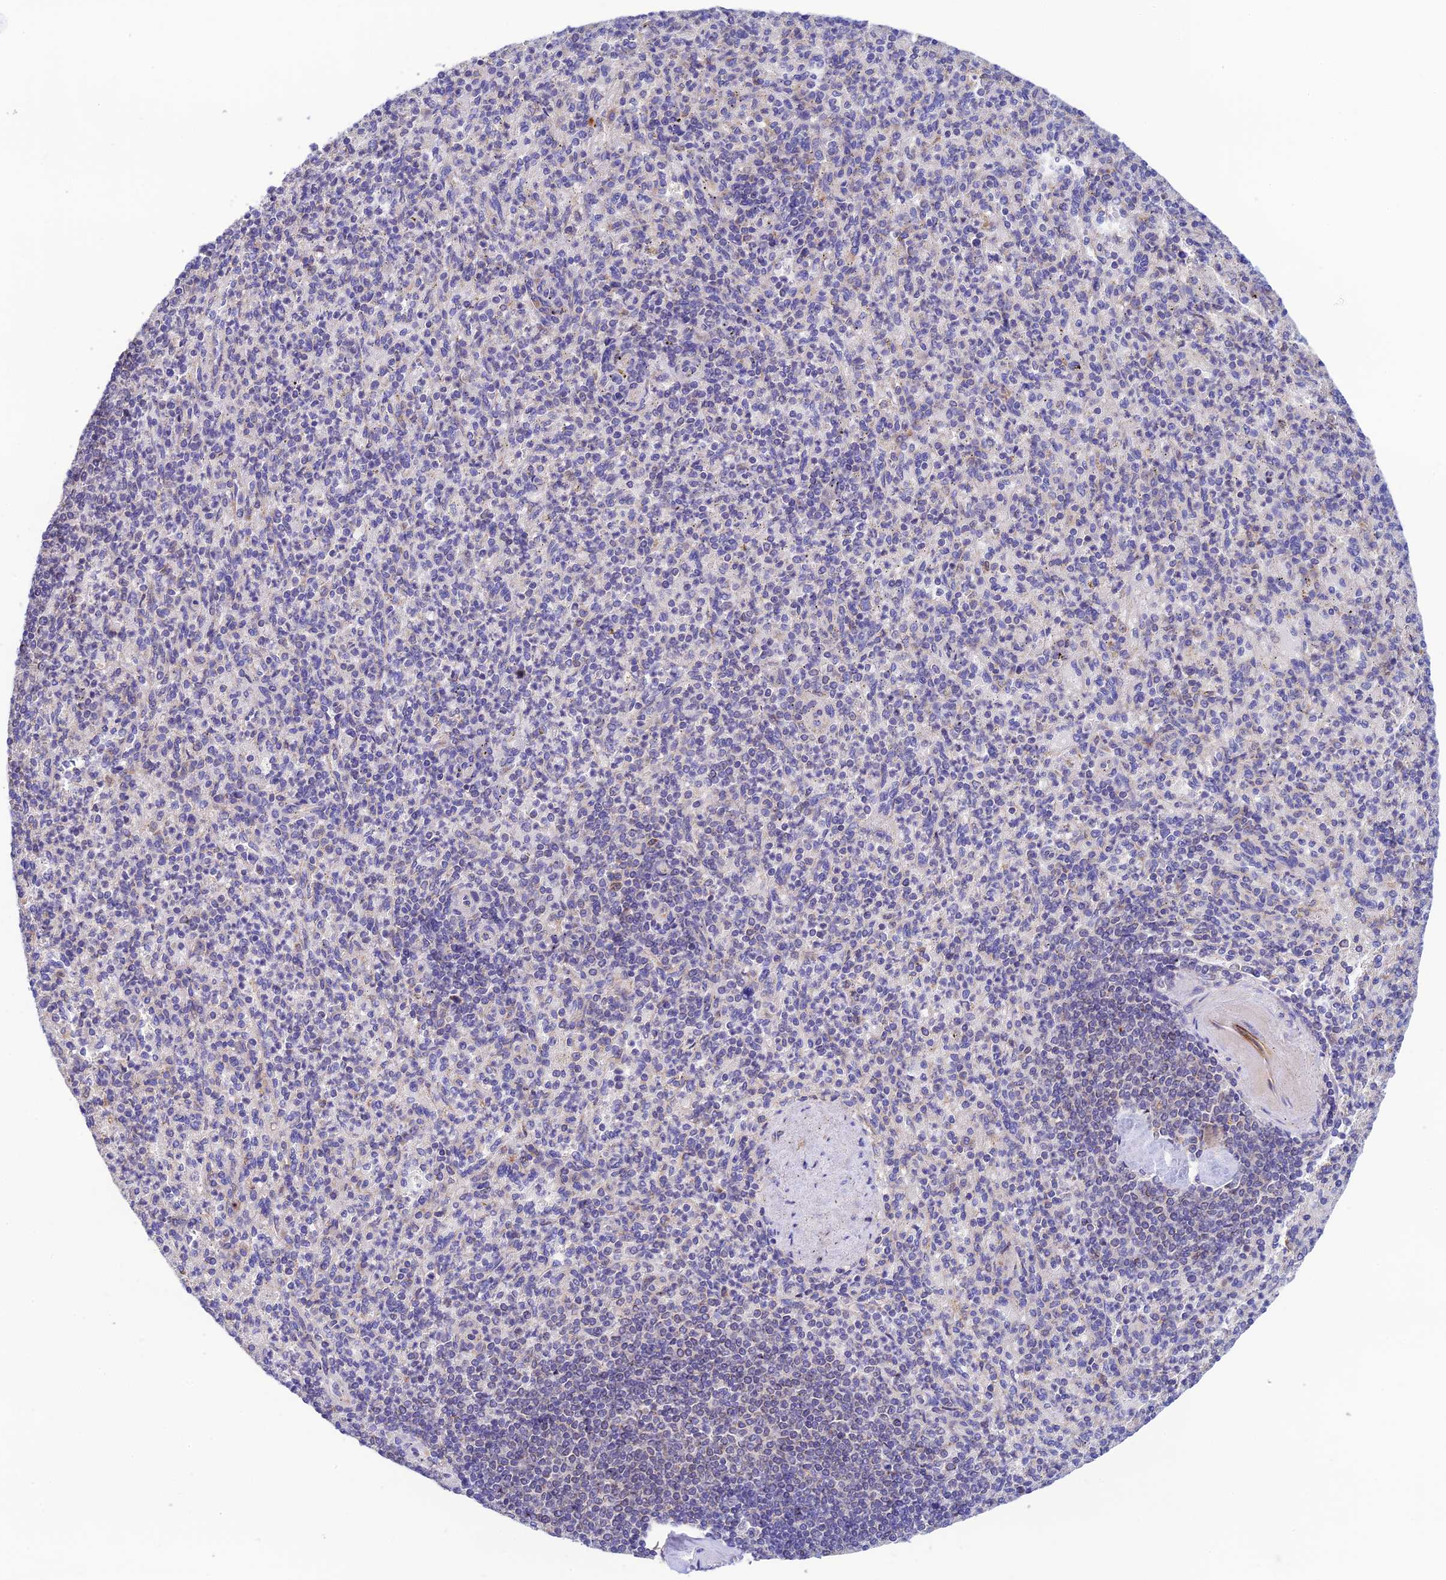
{"staining": {"intensity": "negative", "quantity": "none", "location": "none"}, "tissue": "spleen", "cell_type": "Cells in red pulp", "image_type": "normal", "snomed": [{"axis": "morphology", "description": "Normal tissue, NOS"}, {"axis": "topography", "description": "Spleen"}], "caption": "IHC of benign spleen exhibits no staining in cells in red pulp. (IHC, brightfield microscopy, high magnification).", "gene": "RANBP6", "patient": {"sex": "female", "age": 74}}